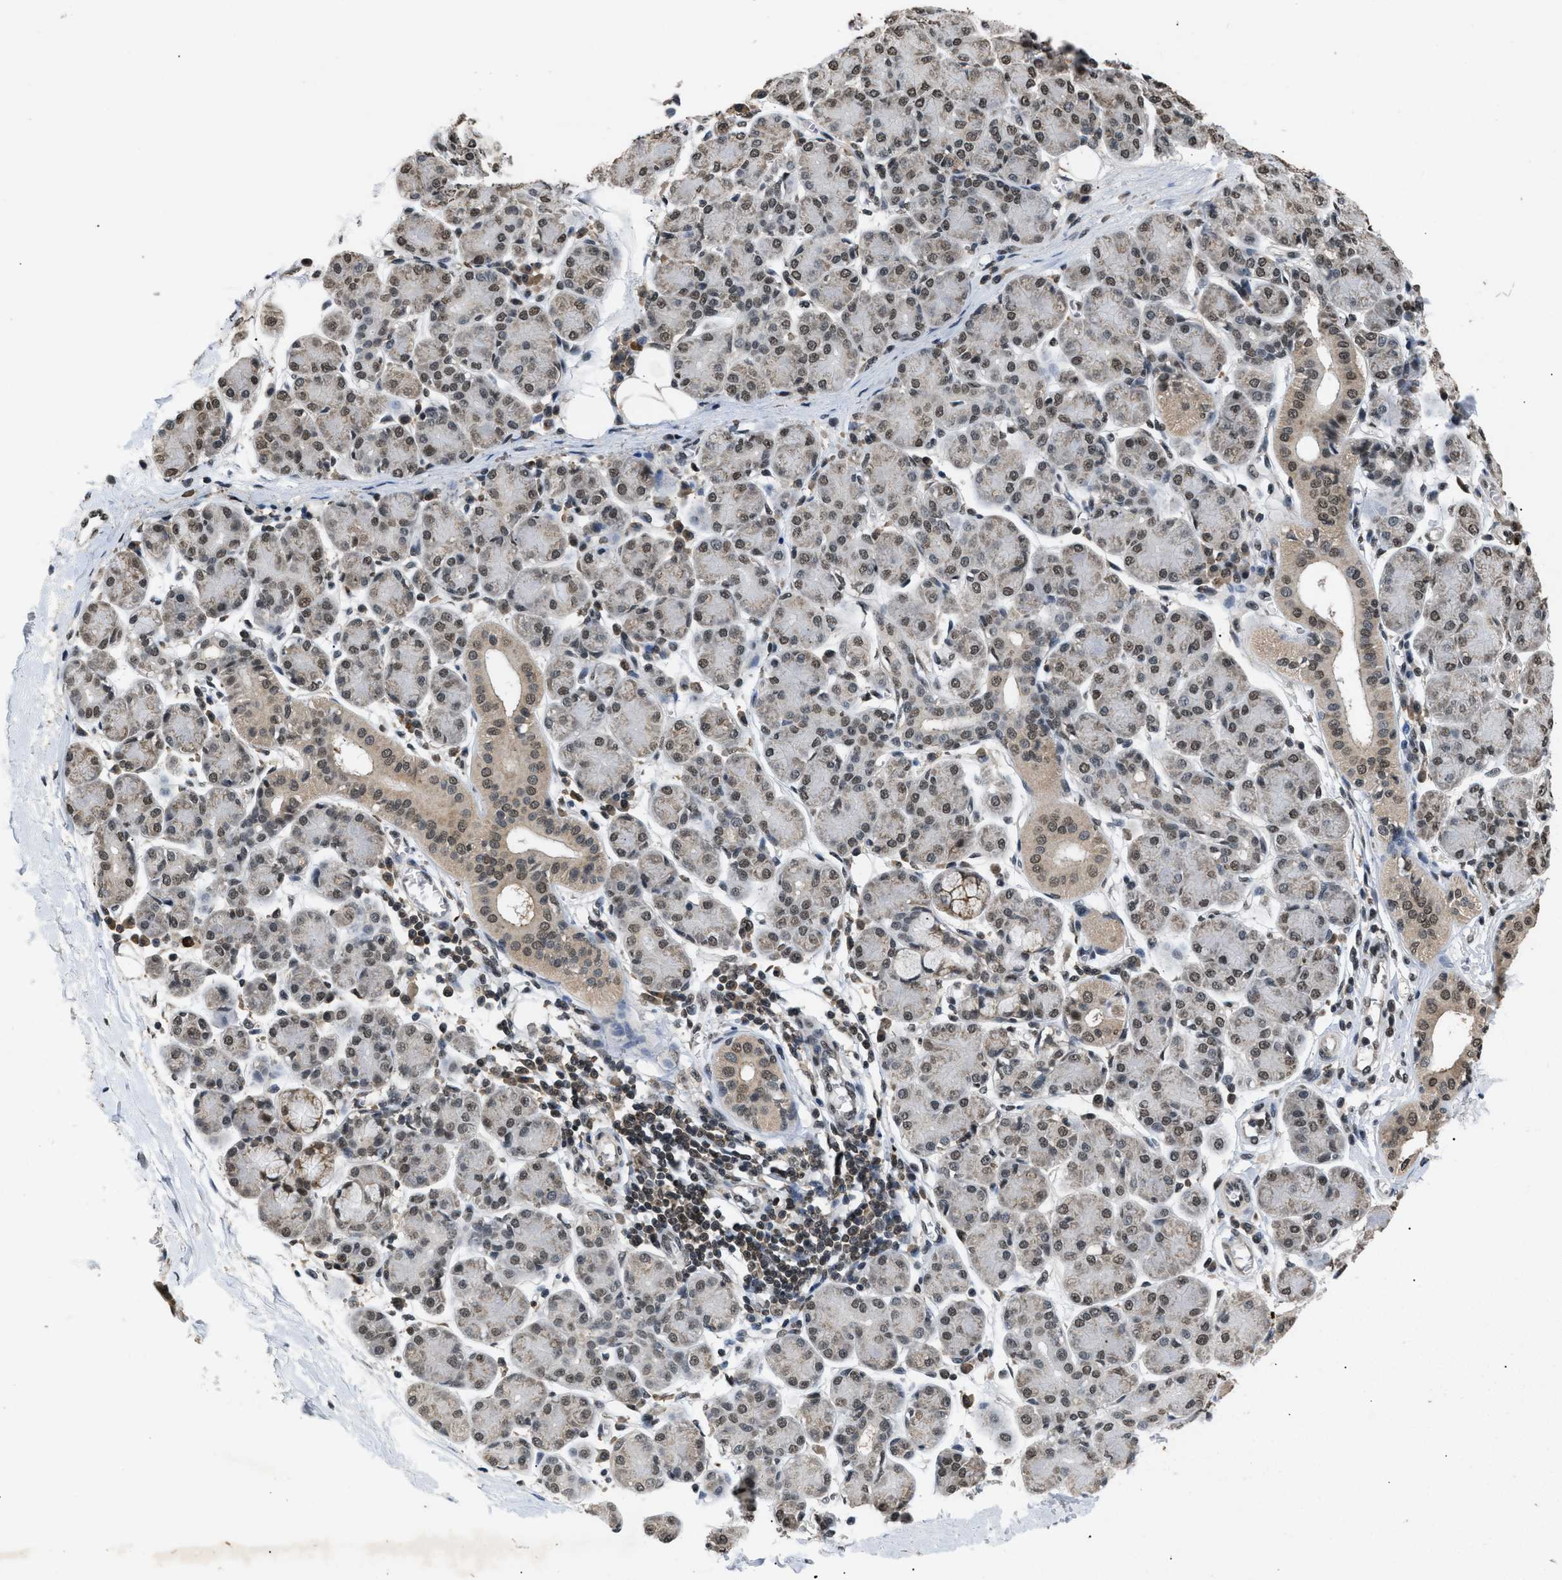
{"staining": {"intensity": "moderate", "quantity": "25%-75%", "location": "cytoplasmic/membranous,nuclear"}, "tissue": "salivary gland", "cell_type": "Glandular cells", "image_type": "normal", "snomed": [{"axis": "morphology", "description": "Normal tissue, NOS"}, {"axis": "morphology", "description": "Inflammation, NOS"}, {"axis": "topography", "description": "Lymph node"}, {"axis": "topography", "description": "Salivary gland"}], "caption": "A high-resolution image shows immunohistochemistry staining of benign salivary gland, which reveals moderate cytoplasmic/membranous,nuclear expression in approximately 25%-75% of glandular cells.", "gene": "RBM5", "patient": {"sex": "male", "age": 3}}